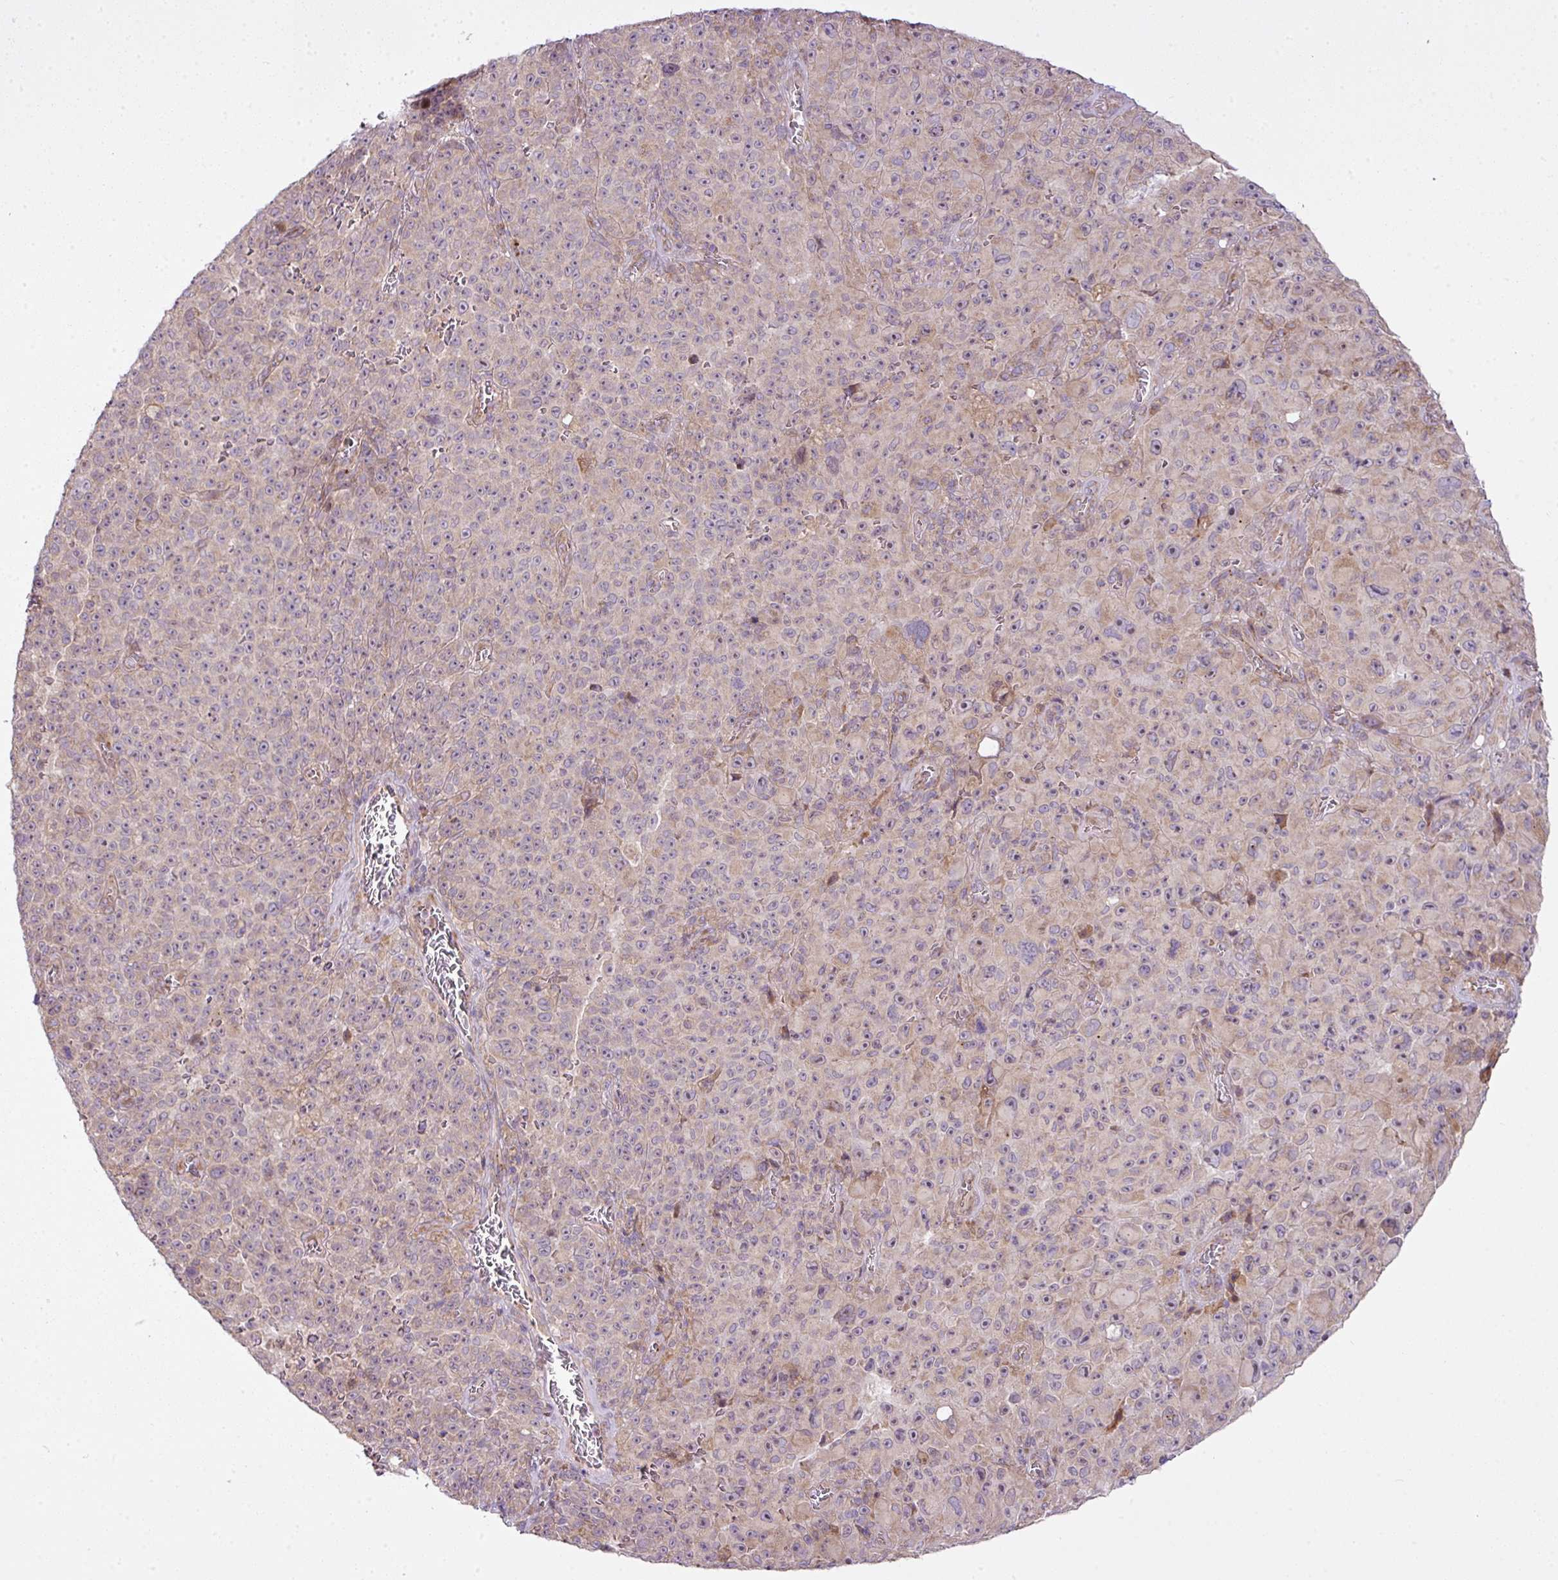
{"staining": {"intensity": "weak", "quantity": "<25%", "location": "cytoplasmic/membranous"}, "tissue": "melanoma", "cell_type": "Tumor cells", "image_type": "cancer", "snomed": [{"axis": "morphology", "description": "Malignant melanoma, NOS"}, {"axis": "topography", "description": "Skin"}], "caption": "High power microscopy image of an IHC photomicrograph of malignant melanoma, revealing no significant staining in tumor cells.", "gene": "COX18", "patient": {"sex": "female", "age": 82}}